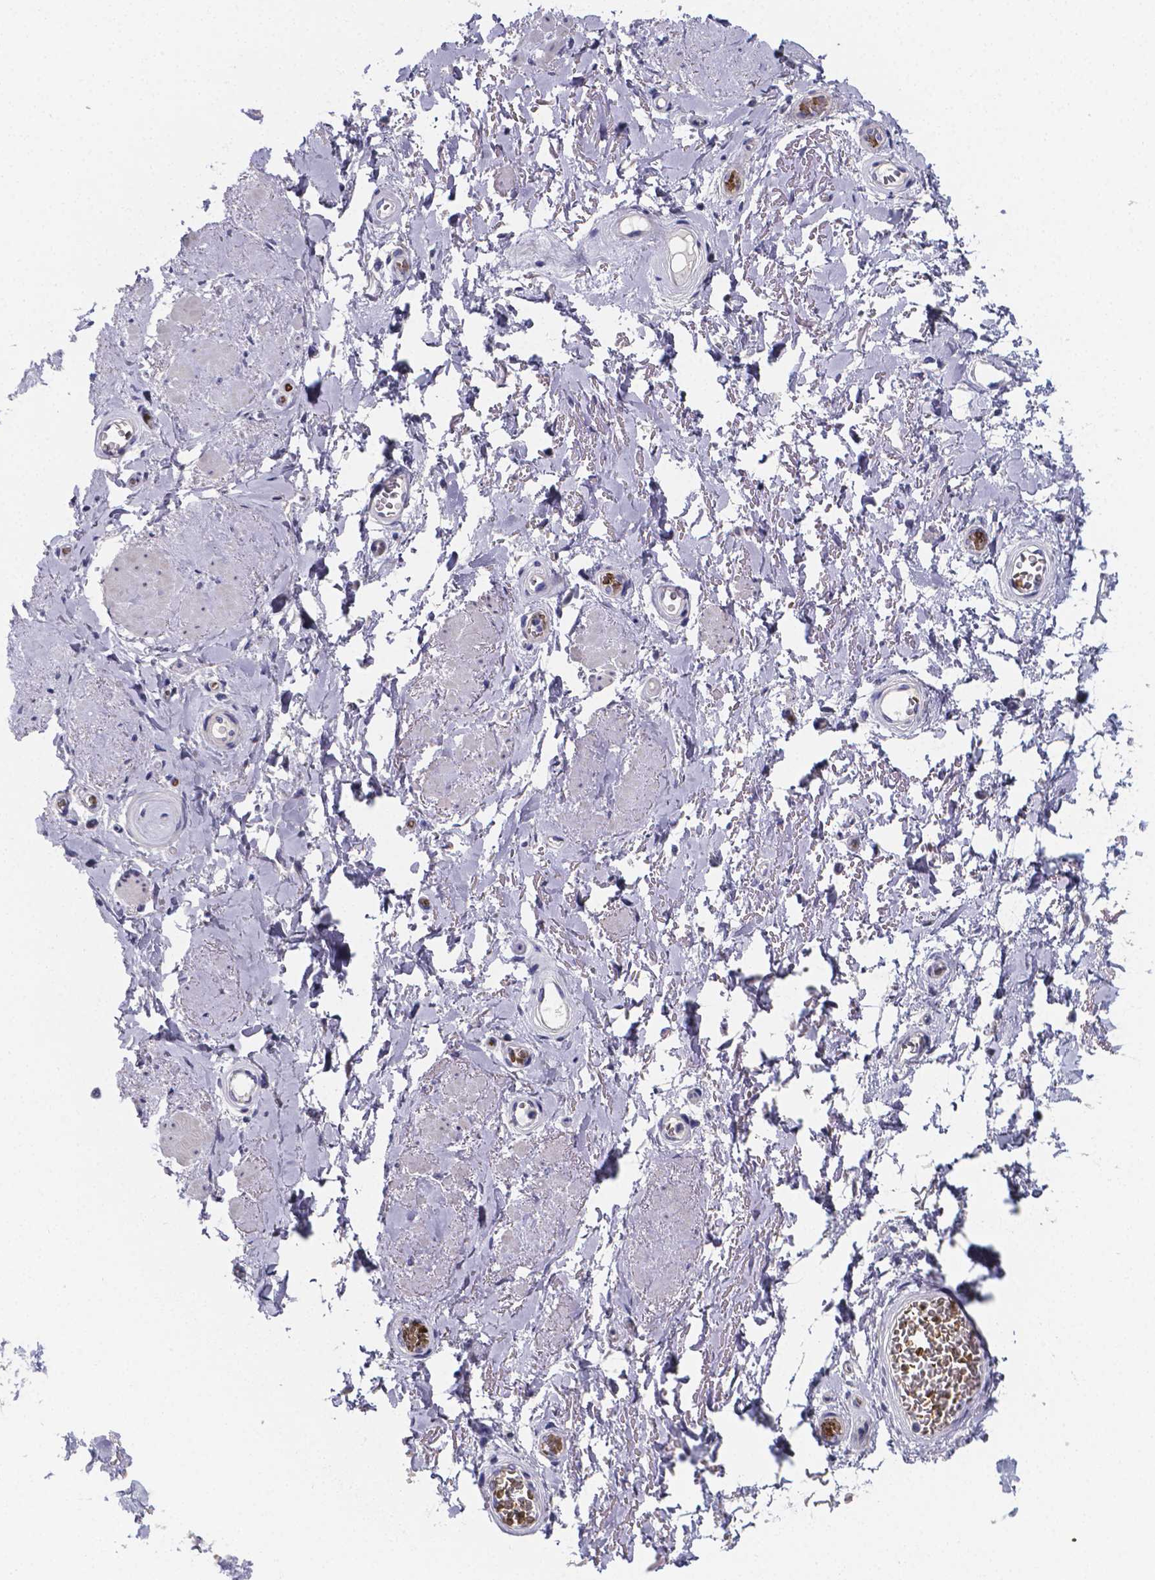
{"staining": {"intensity": "moderate", "quantity": "<25%", "location": "cytoplasmic/membranous"}, "tissue": "adipose tissue", "cell_type": "Adipocytes", "image_type": "normal", "snomed": [{"axis": "morphology", "description": "Normal tissue, NOS"}, {"axis": "topography", "description": "Anal"}, {"axis": "topography", "description": "Peripheral nerve tissue"}], "caption": "Immunohistochemistry image of unremarkable adipose tissue: adipose tissue stained using immunohistochemistry shows low levels of moderate protein expression localized specifically in the cytoplasmic/membranous of adipocytes, appearing as a cytoplasmic/membranous brown color.", "gene": "GABRA3", "patient": {"sex": "male", "age": 53}}